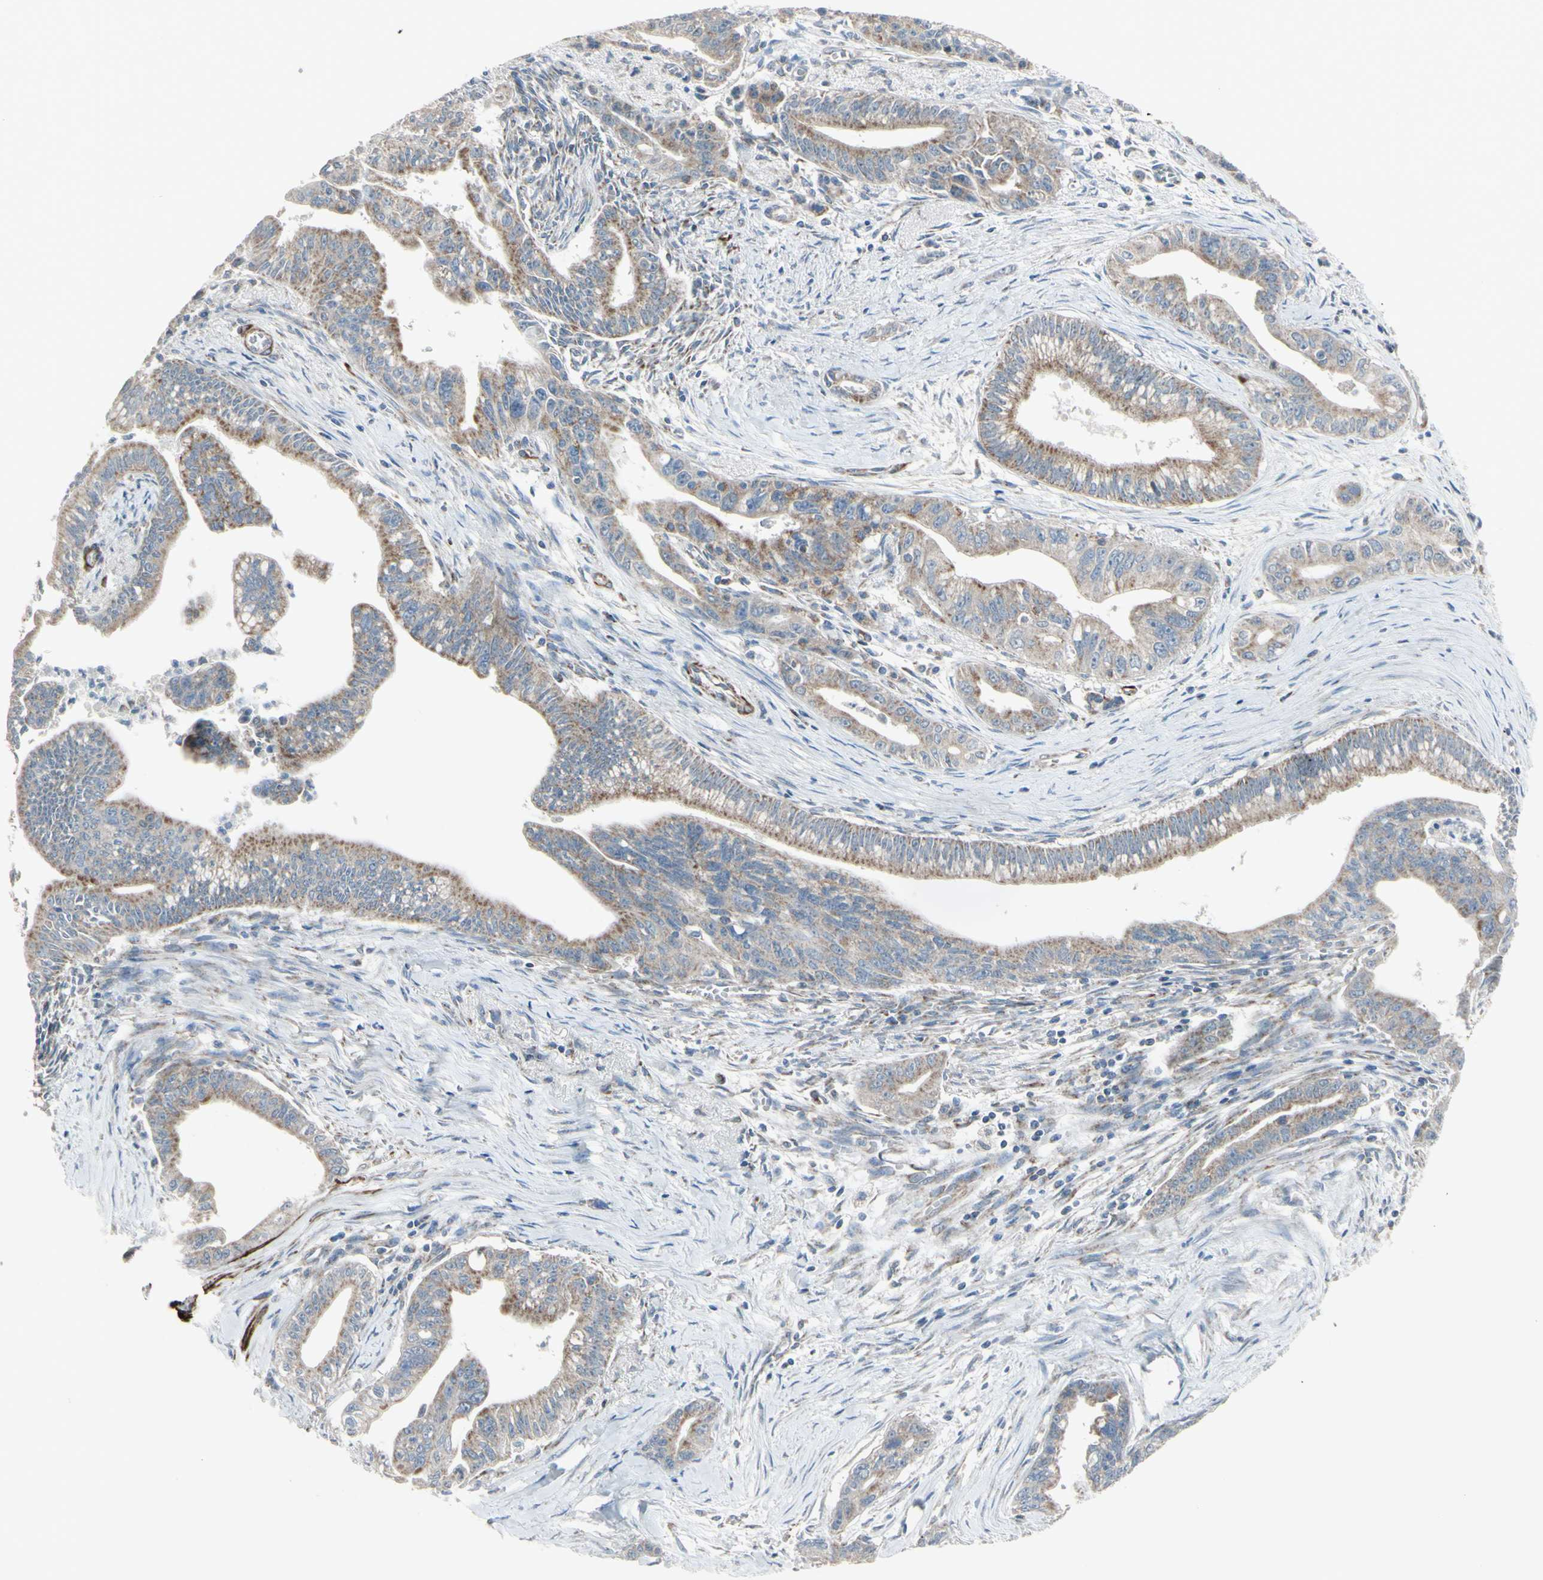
{"staining": {"intensity": "weak", "quantity": ">75%", "location": "cytoplasmic/membranous"}, "tissue": "pancreatic cancer", "cell_type": "Tumor cells", "image_type": "cancer", "snomed": [{"axis": "morphology", "description": "Adenocarcinoma, NOS"}, {"axis": "topography", "description": "Pancreas"}], "caption": "Pancreatic cancer (adenocarcinoma) stained with DAB immunohistochemistry demonstrates low levels of weak cytoplasmic/membranous positivity in about >75% of tumor cells. (IHC, brightfield microscopy, high magnification).", "gene": "FAM171B", "patient": {"sex": "male", "age": 70}}